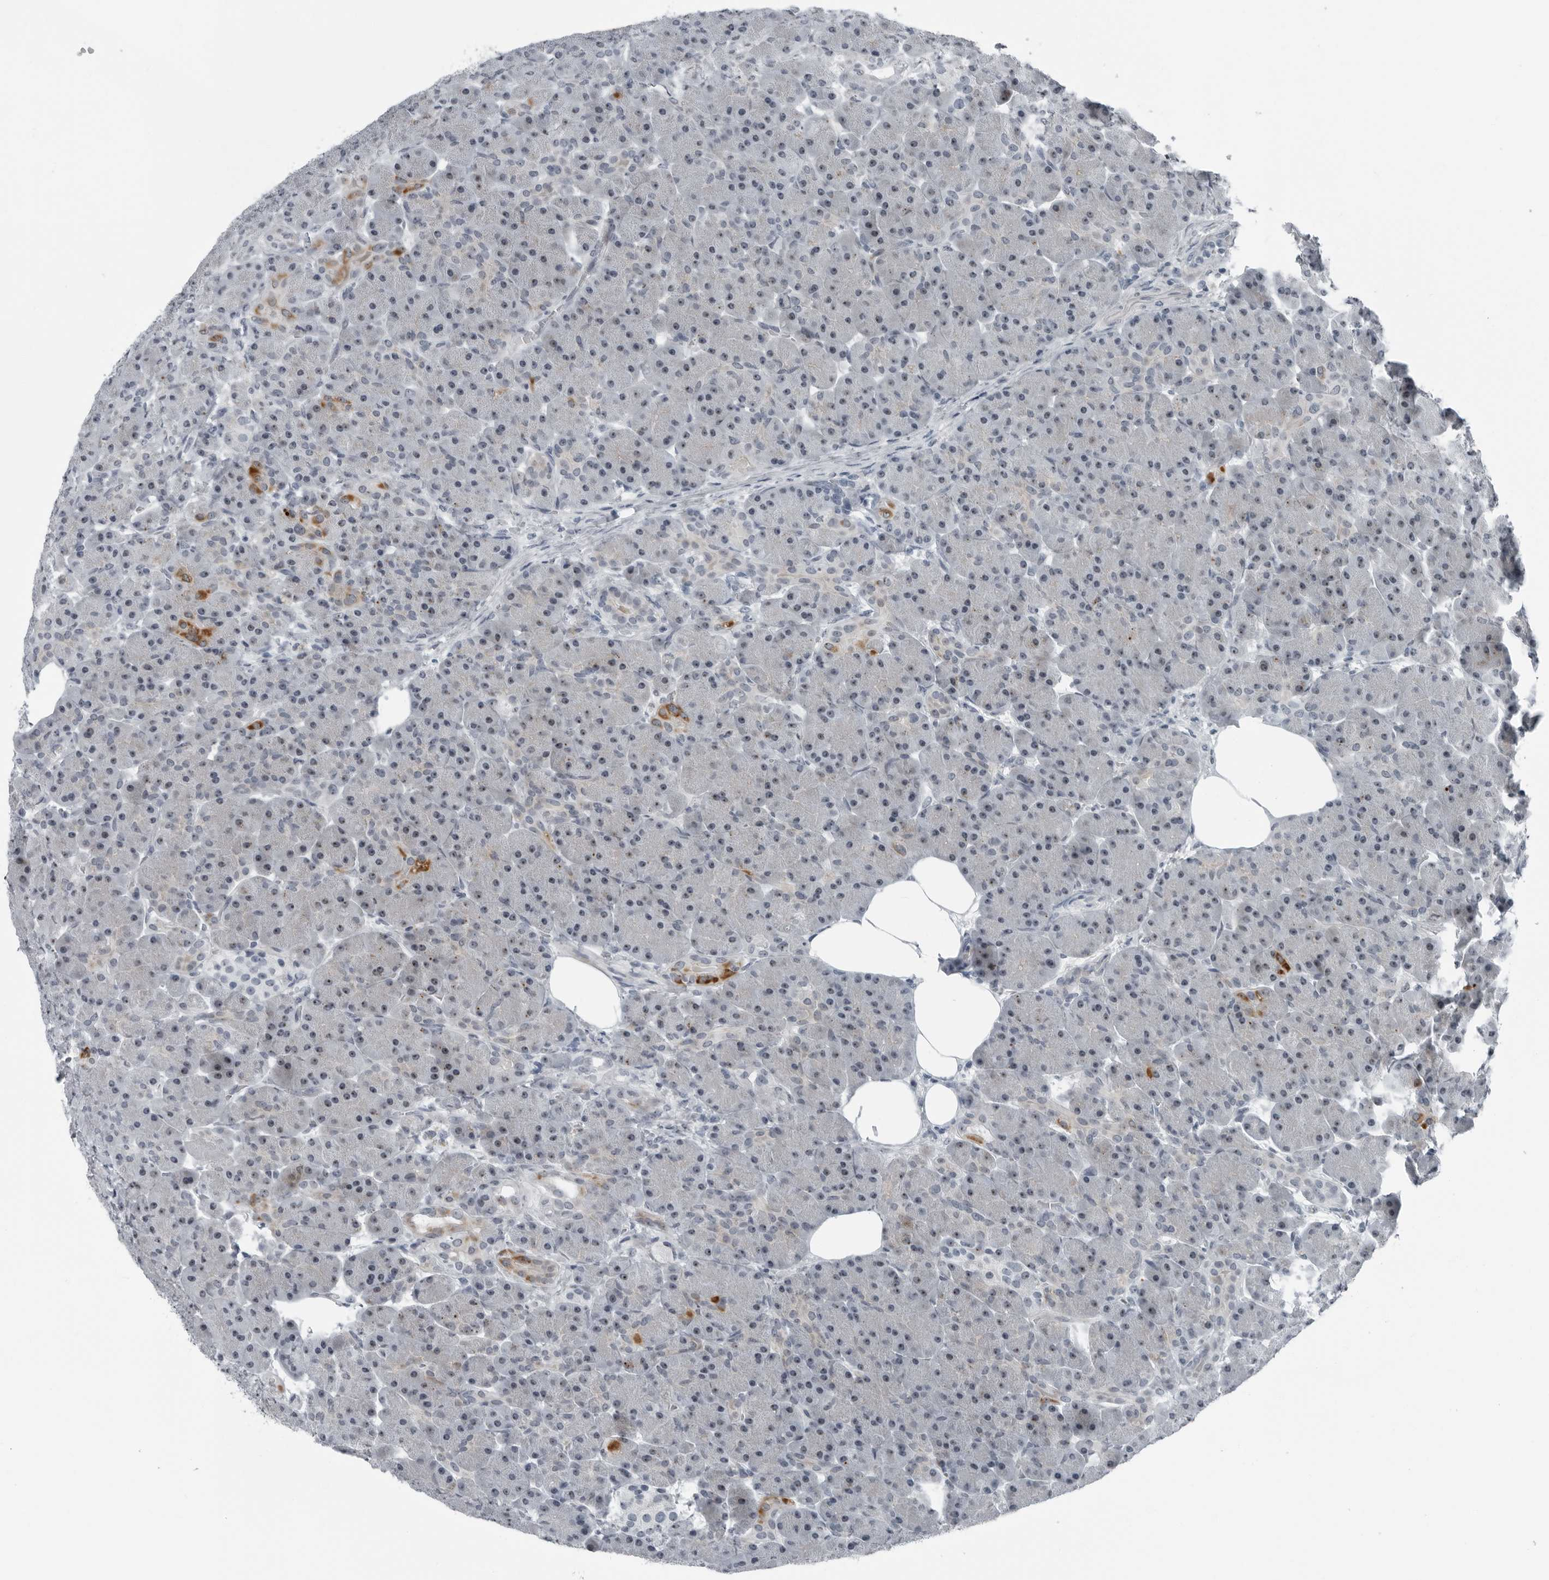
{"staining": {"intensity": "moderate", "quantity": "<25%", "location": "cytoplasmic/membranous,nuclear"}, "tissue": "pancreas", "cell_type": "Exocrine glandular cells", "image_type": "normal", "snomed": [{"axis": "morphology", "description": "Normal tissue, NOS"}, {"axis": "topography", "description": "Pancreas"}], "caption": "Pancreas stained for a protein (brown) displays moderate cytoplasmic/membranous,nuclear positive positivity in about <25% of exocrine glandular cells.", "gene": "PDCD11", "patient": {"sex": "male", "age": 63}}